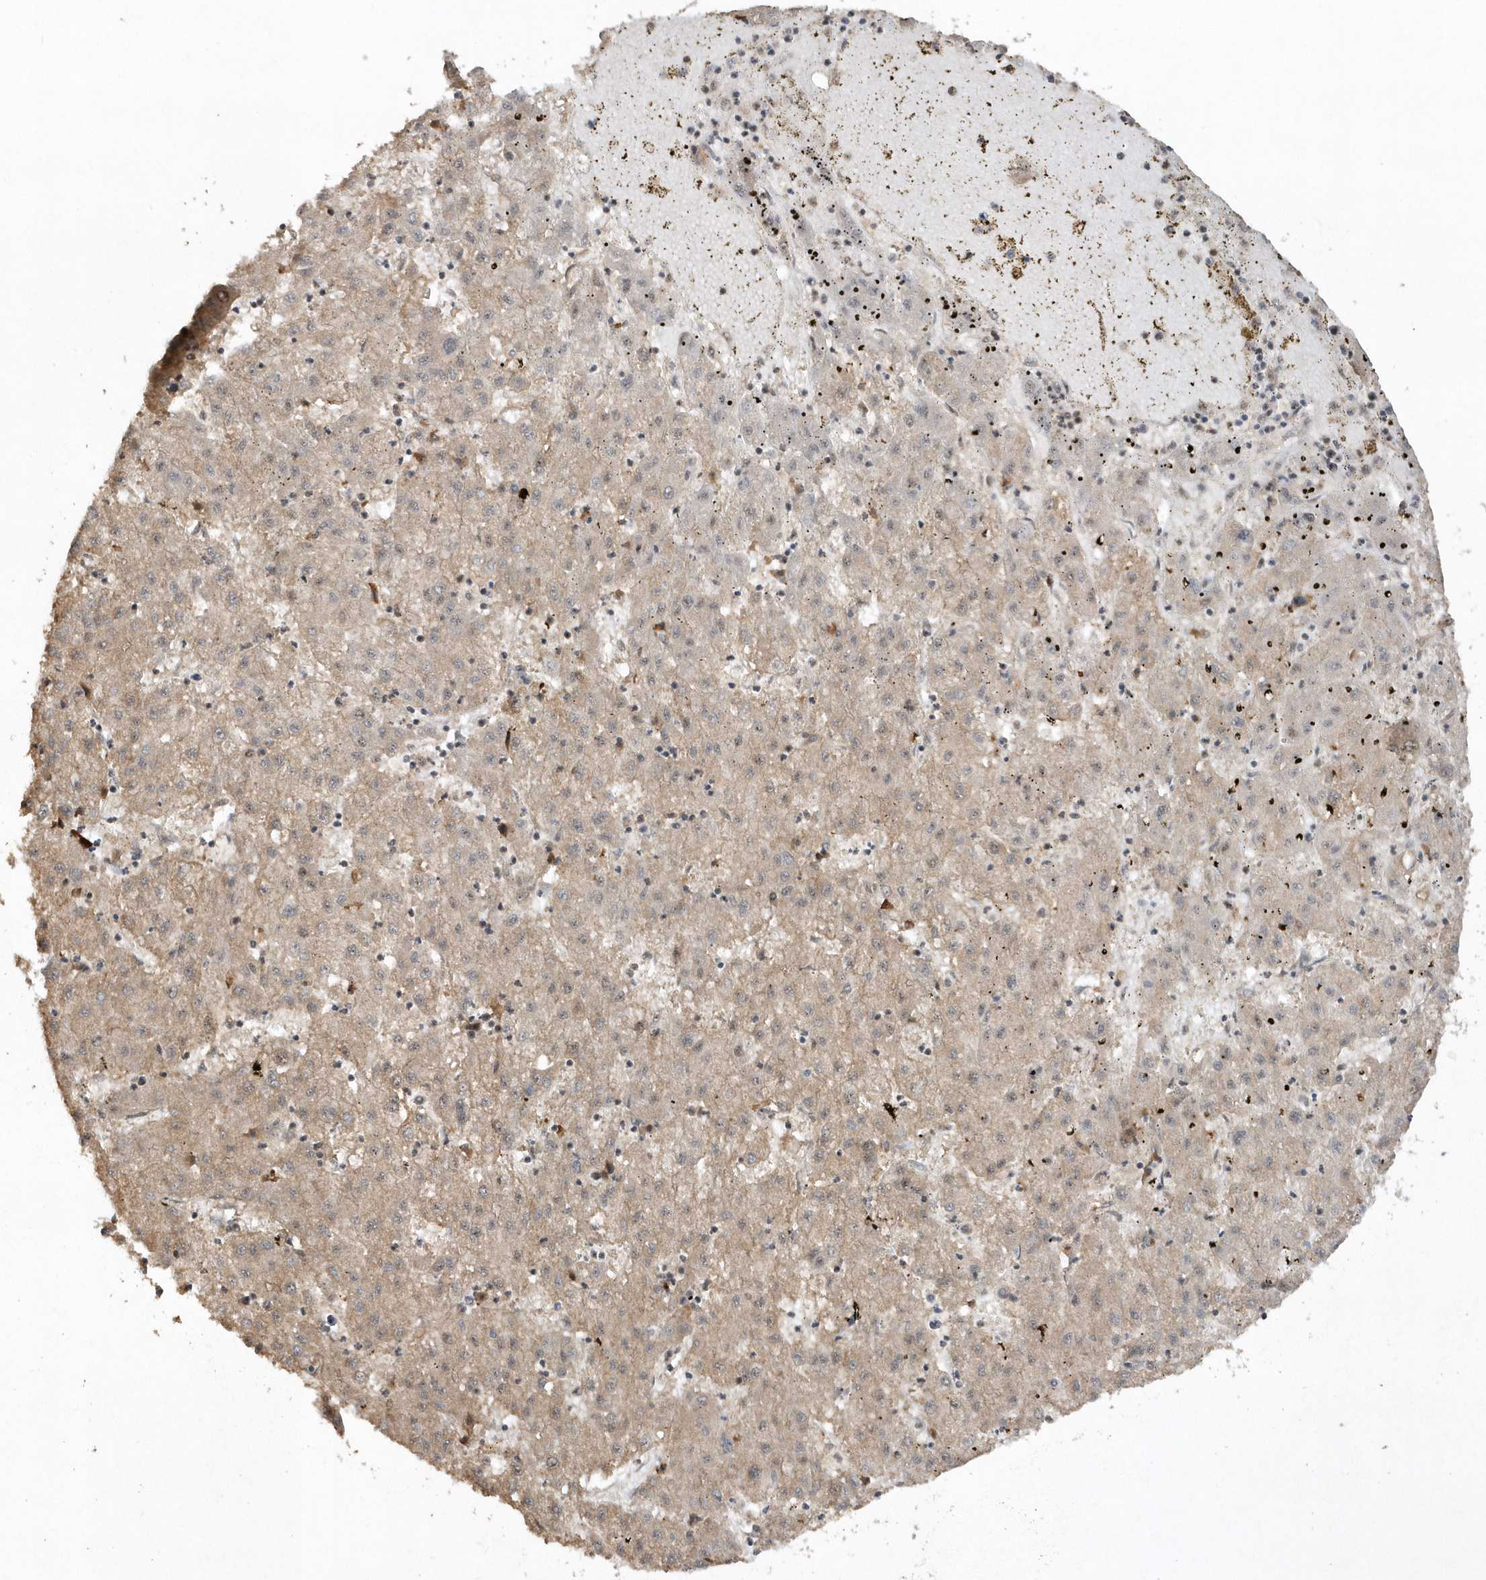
{"staining": {"intensity": "moderate", "quantity": "<25%", "location": "nuclear"}, "tissue": "liver cancer", "cell_type": "Tumor cells", "image_type": "cancer", "snomed": [{"axis": "morphology", "description": "Carcinoma, Hepatocellular, NOS"}, {"axis": "topography", "description": "Liver"}], "caption": "Immunohistochemistry (IHC) histopathology image of neoplastic tissue: human liver hepatocellular carcinoma stained using IHC reveals low levels of moderate protein expression localized specifically in the nuclear of tumor cells, appearing as a nuclear brown color.", "gene": "POLR3B", "patient": {"sex": "male", "age": 72}}